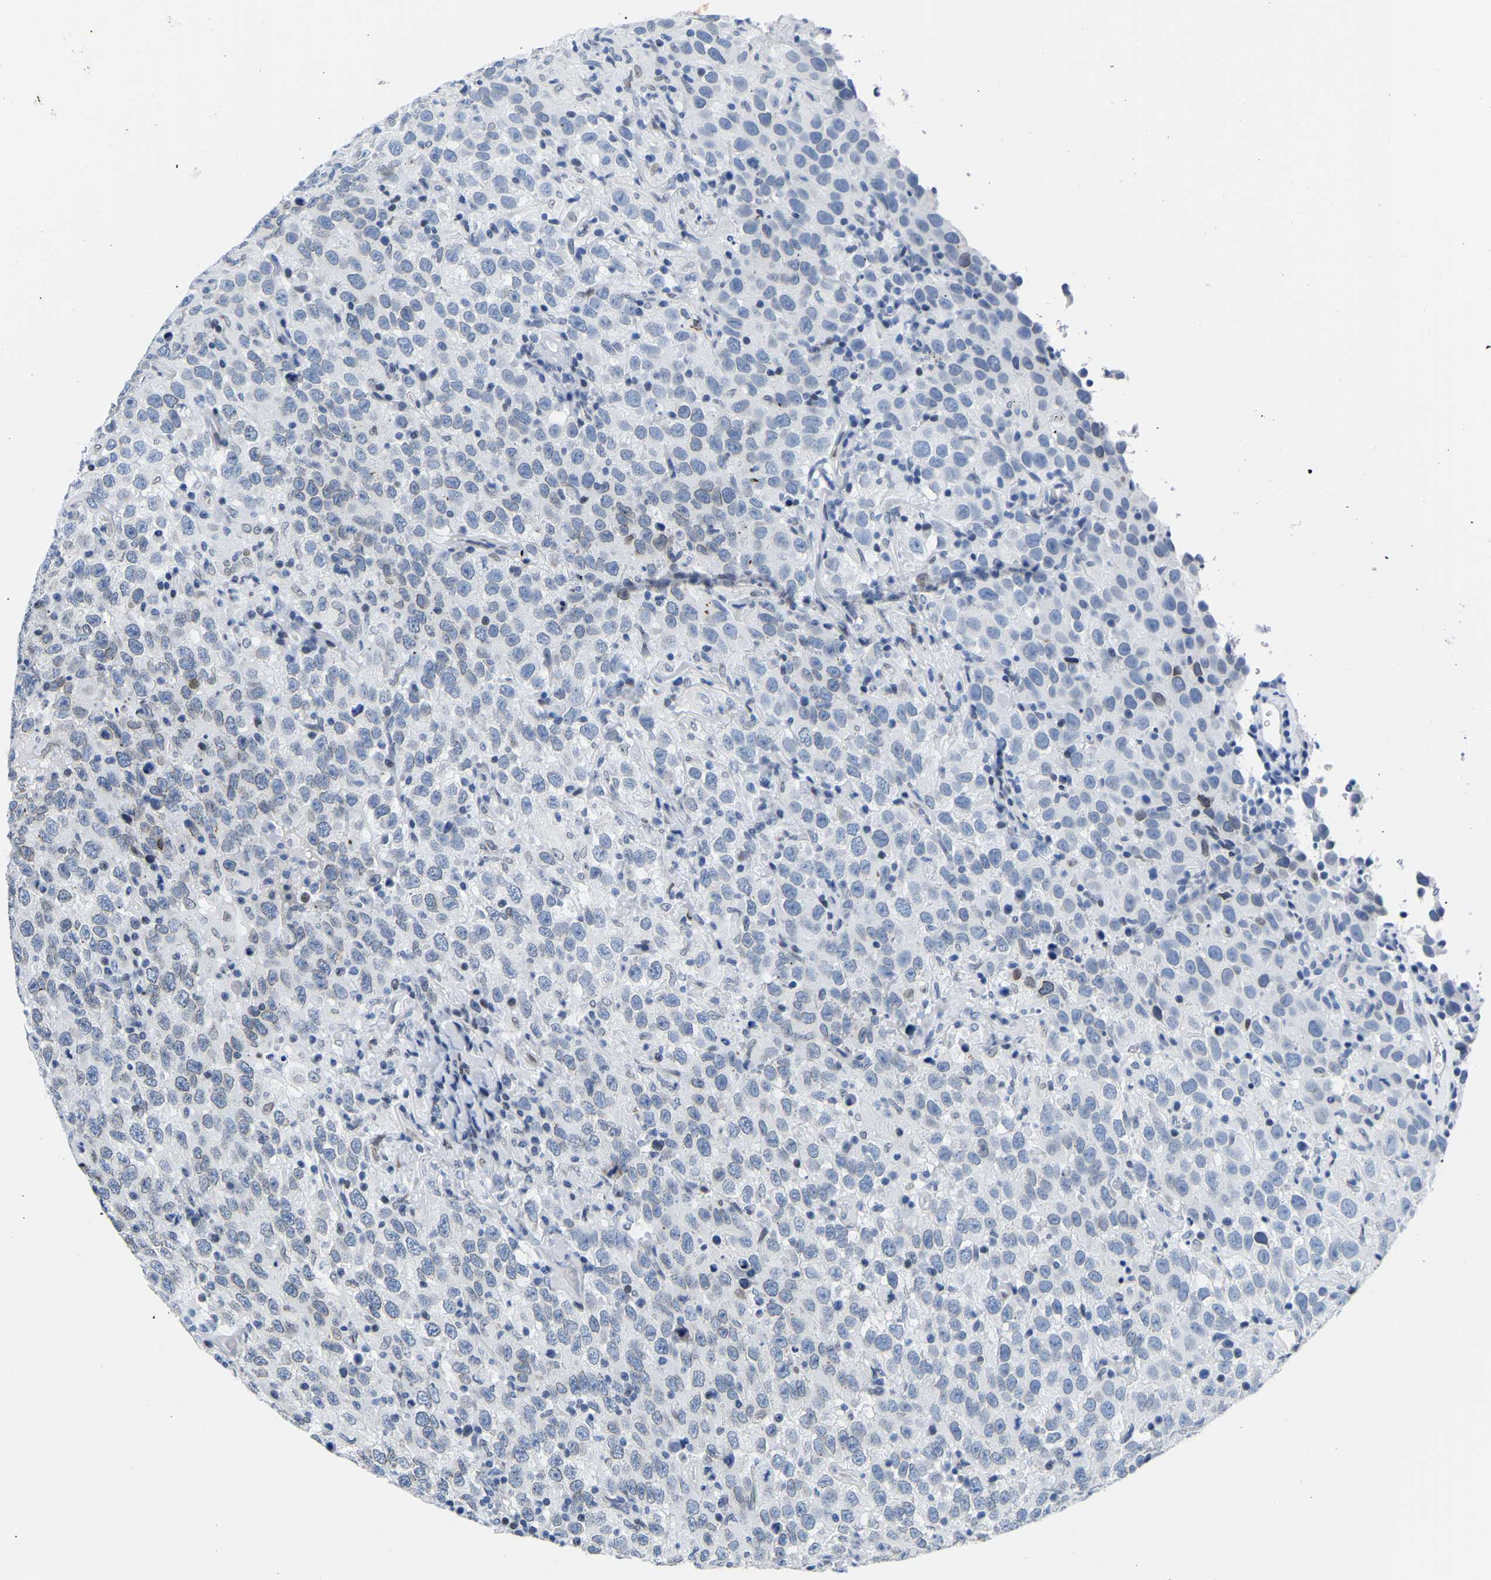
{"staining": {"intensity": "weak", "quantity": "<25%", "location": "nuclear"}, "tissue": "testis cancer", "cell_type": "Tumor cells", "image_type": "cancer", "snomed": [{"axis": "morphology", "description": "Seminoma, NOS"}, {"axis": "topography", "description": "Testis"}], "caption": "Tumor cells show no significant protein expression in testis cancer. (DAB IHC with hematoxylin counter stain).", "gene": "UPK3A", "patient": {"sex": "male", "age": 41}}